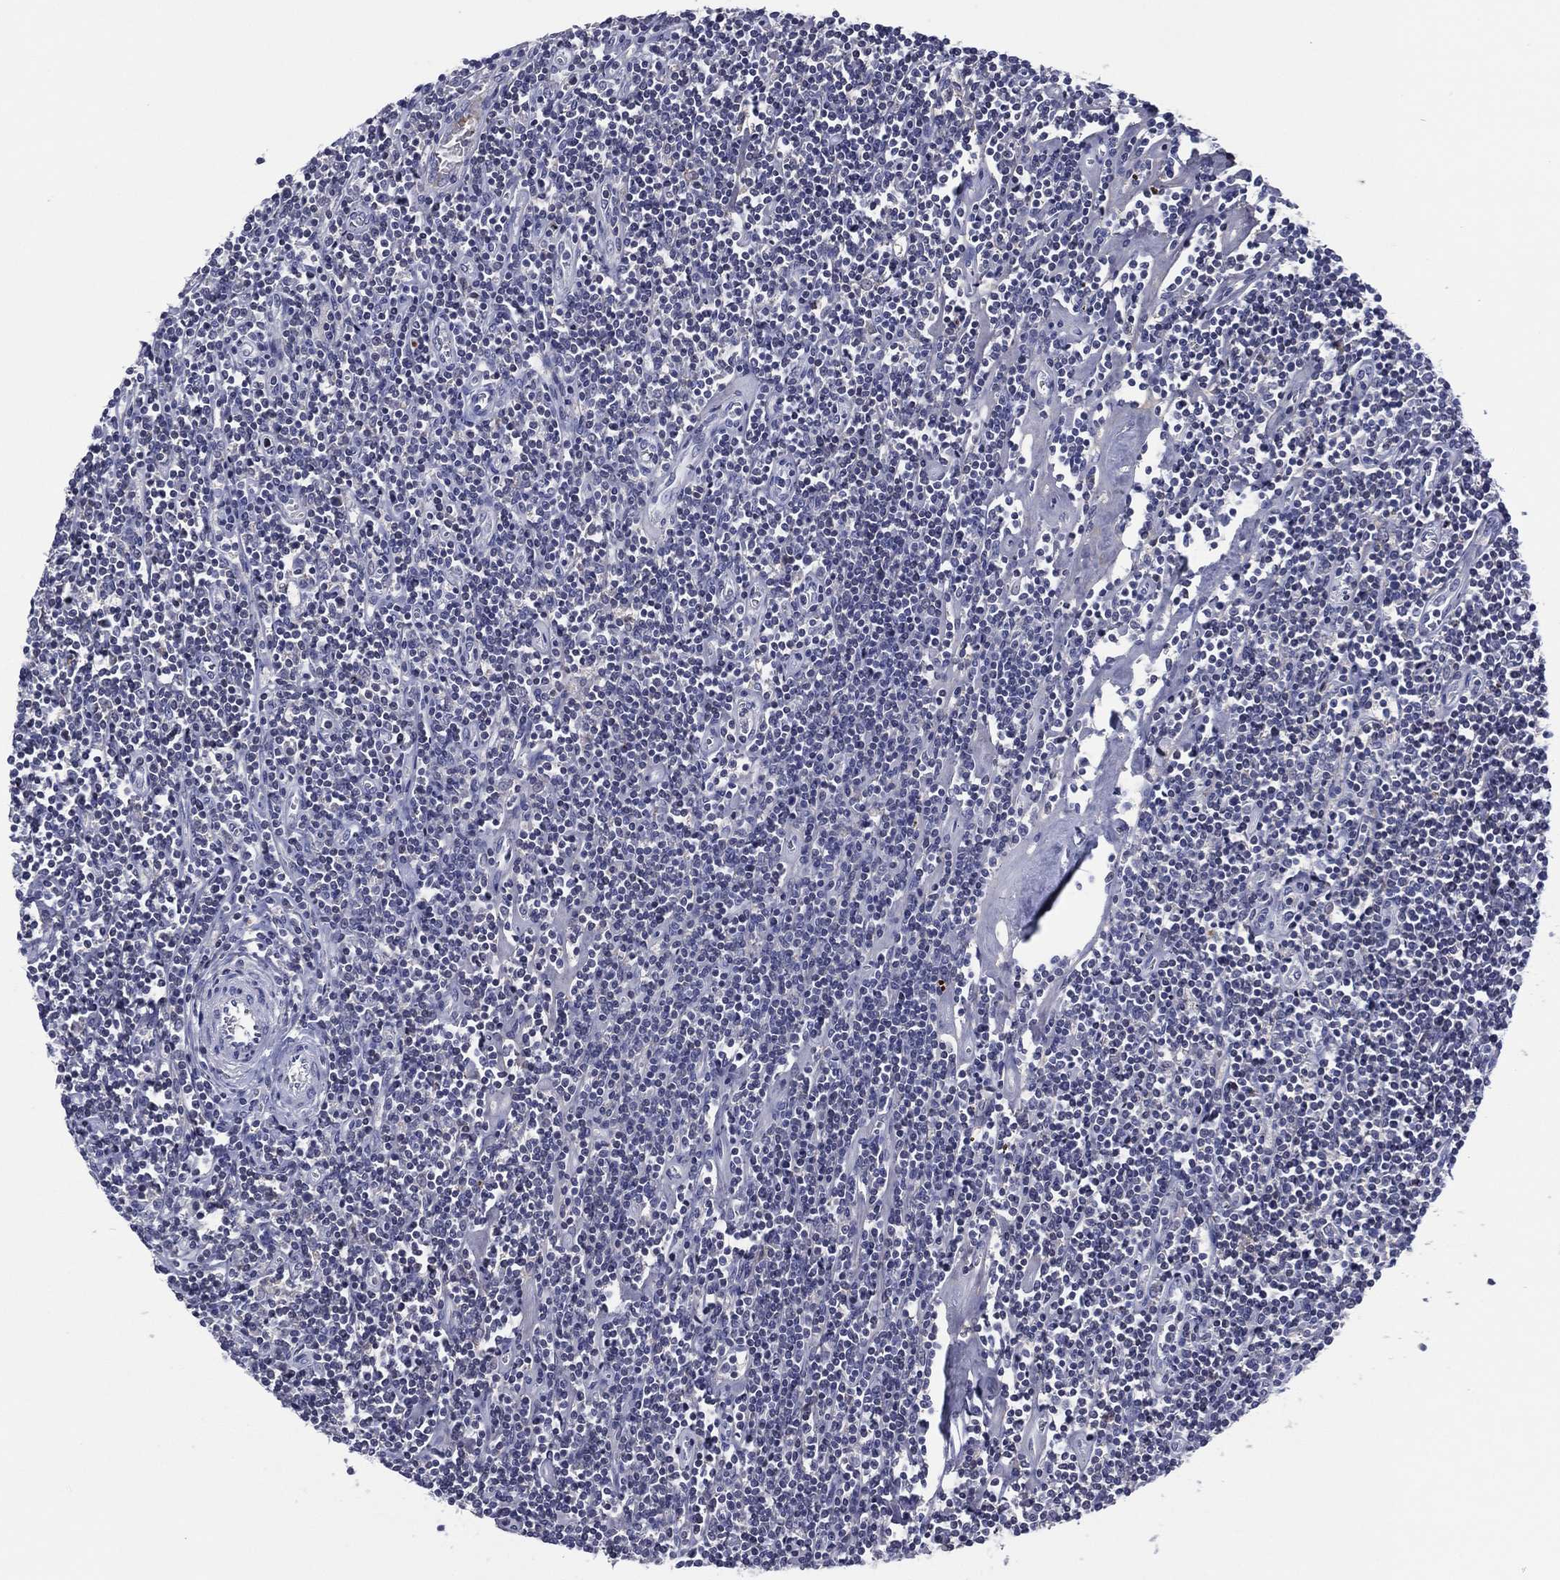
{"staining": {"intensity": "negative", "quantity": "none", "location": "none"}, "tissue": "lymphoma", "cell_type": "Tumor cells", "image_type": "cancer", "snomed": [{"axis": "morphology", "description": "Hodgkin's disease, NOS"}, {"axis": "topography", "description": "Lymph node"}], "caption": "Tumor cells are negative for protein expression in human lymphoma.", "gene": "TRIM31", "patient": {"sex": "male", "age": 40}}